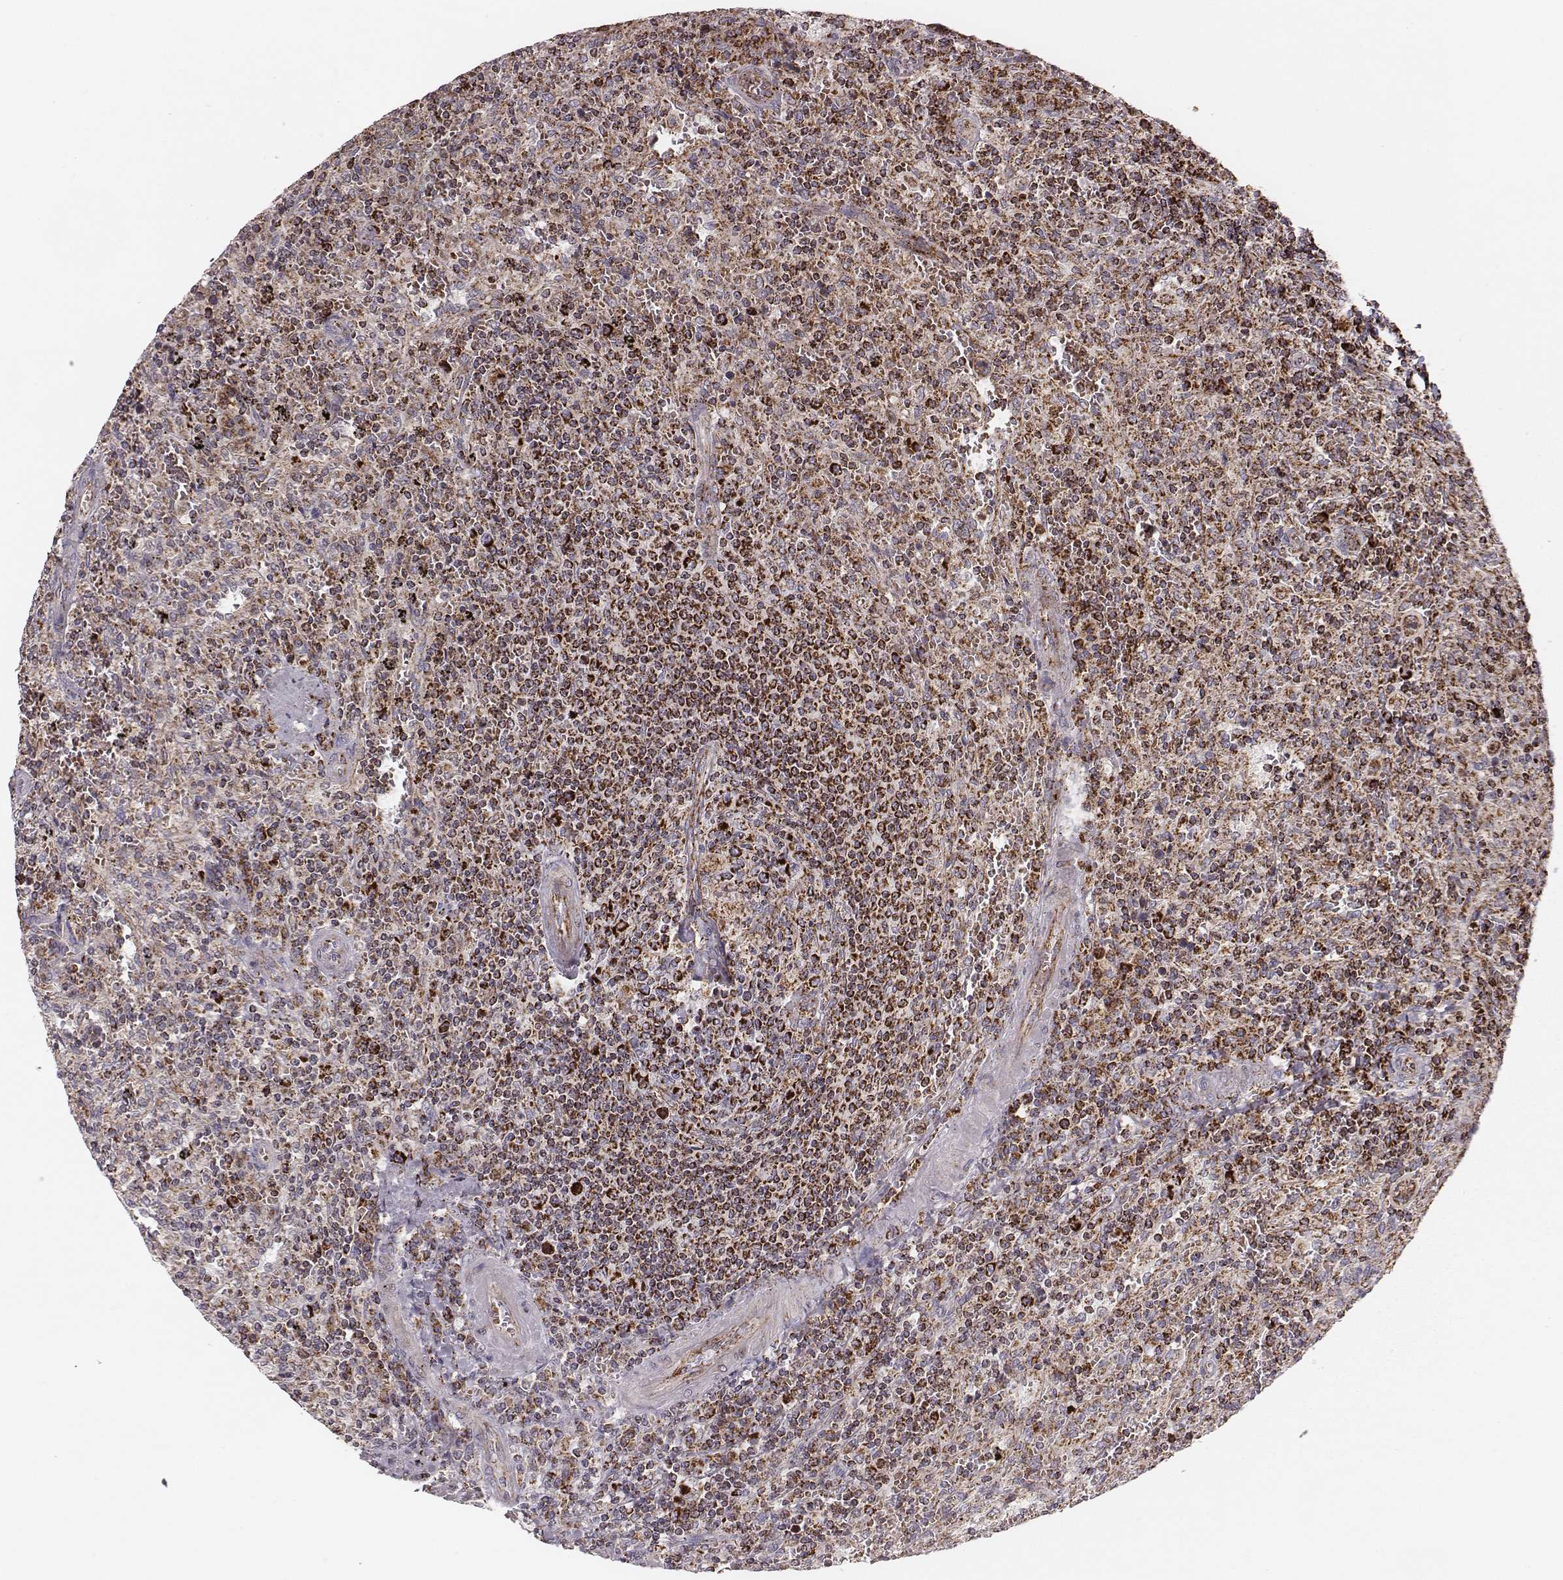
{"staining": {"intensity": "strong", "quantity": ">75%", "location": "cytoplasmic/membranous"}, "tissue": "lymphoma", "cell_type": "Tumor cells", "image_type": "cancer", "snomed": [{"axis": "morphology", "description": "Malignant lymphoma, non-Hodgkin's type, Low grade"}, {"axis": "topography", "description": "Spleen"}], "caption": "Protein expression by immunohistochemistry shows strong cytoplasmic/membranous staining in about >75% of tumor cells in low-grade malignant lymphoma, non-Hodgkin's type. (DAB IHC, brown staining for protein, blue staining for nuclei).", "gene": "TUFM", "patient": {"sex": "male", "age": 62}}